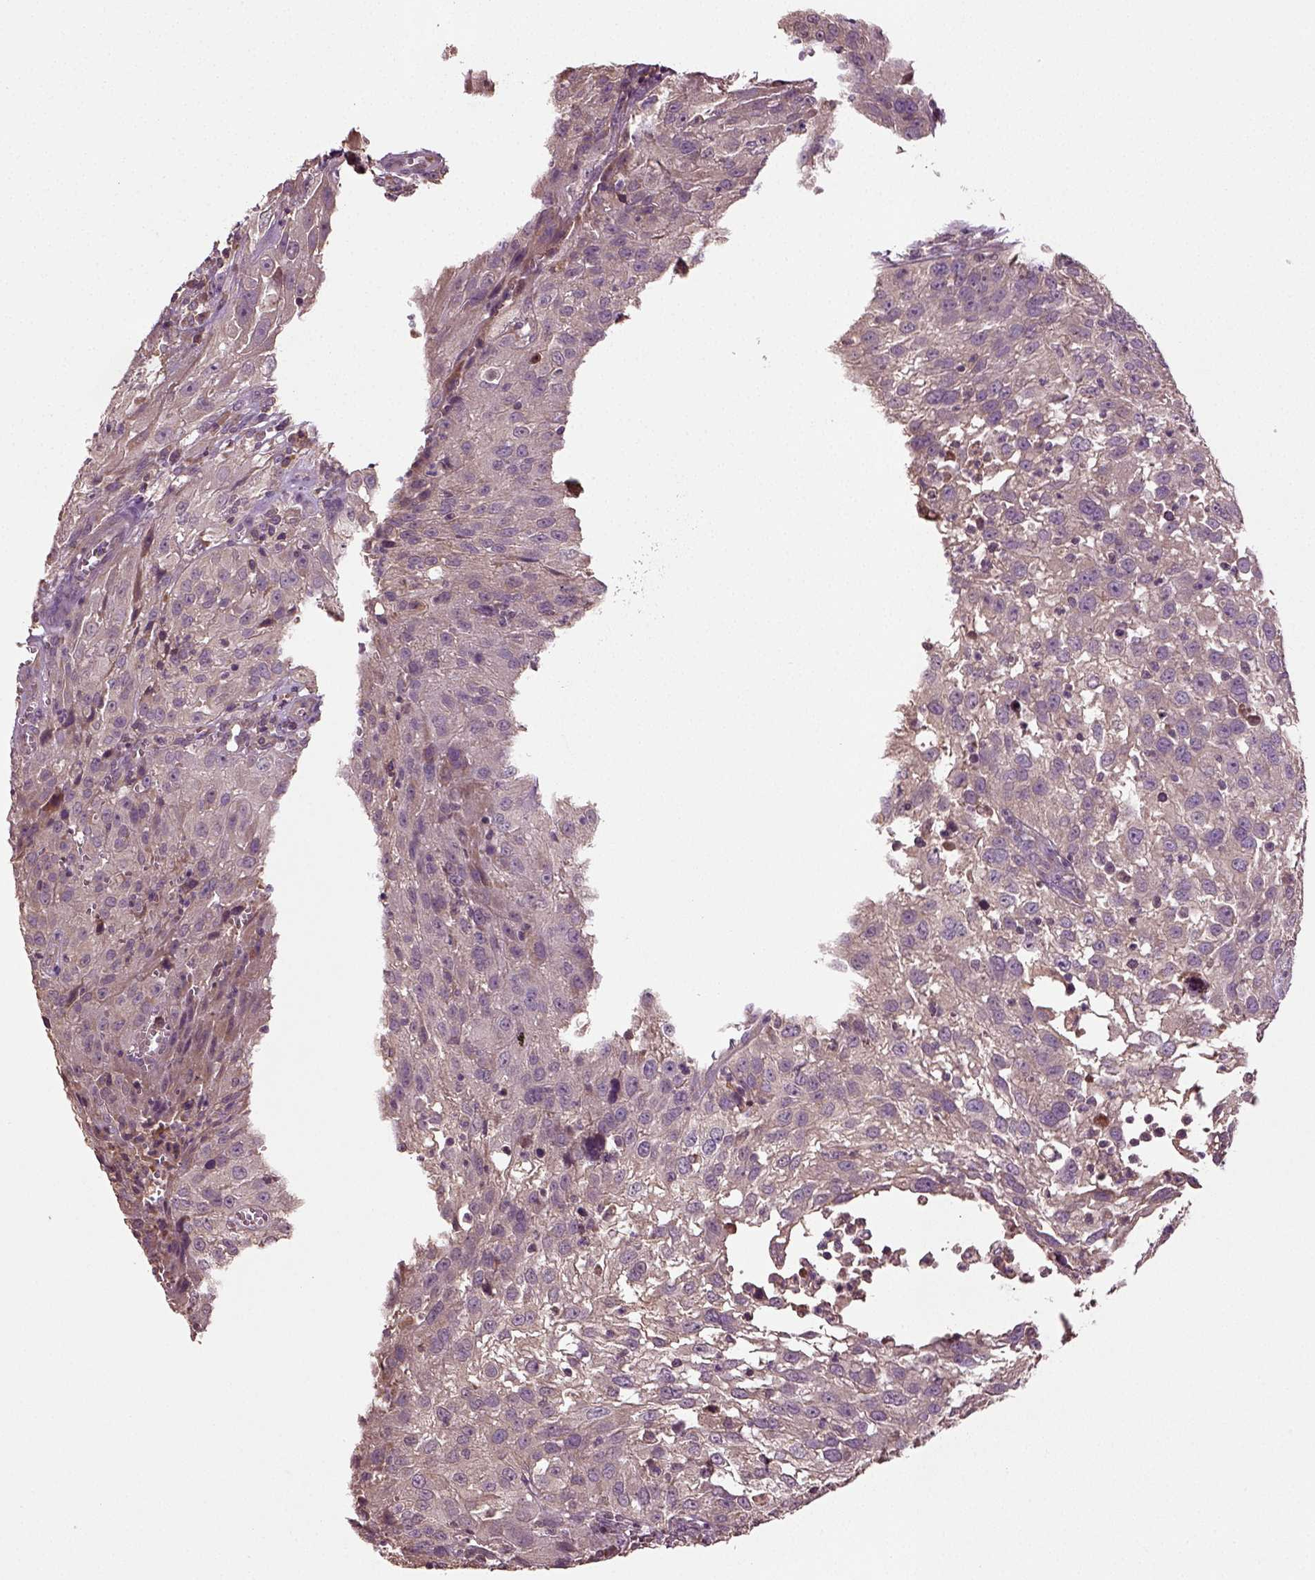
{"staining": {"intensity": "negative", "quantity": "none", "location": "none"}, "tissue": "cervical cancer", "cell_type": "Tumor cells", "image_type": "cancer", "snomed": [{"axis": "morphology", "description": "Squamous cell carcinoma, NOS"}, {"axis": "topography", "description": "Cervix"}], "caption": "This is an immunohistochemistry (IHC) photomicrograph of human squamous cell carcinoma (cervical). There is no staining in tumor cells.", "gene": "ERV3-1", "patient": {"sex": "female", "age": 32}}